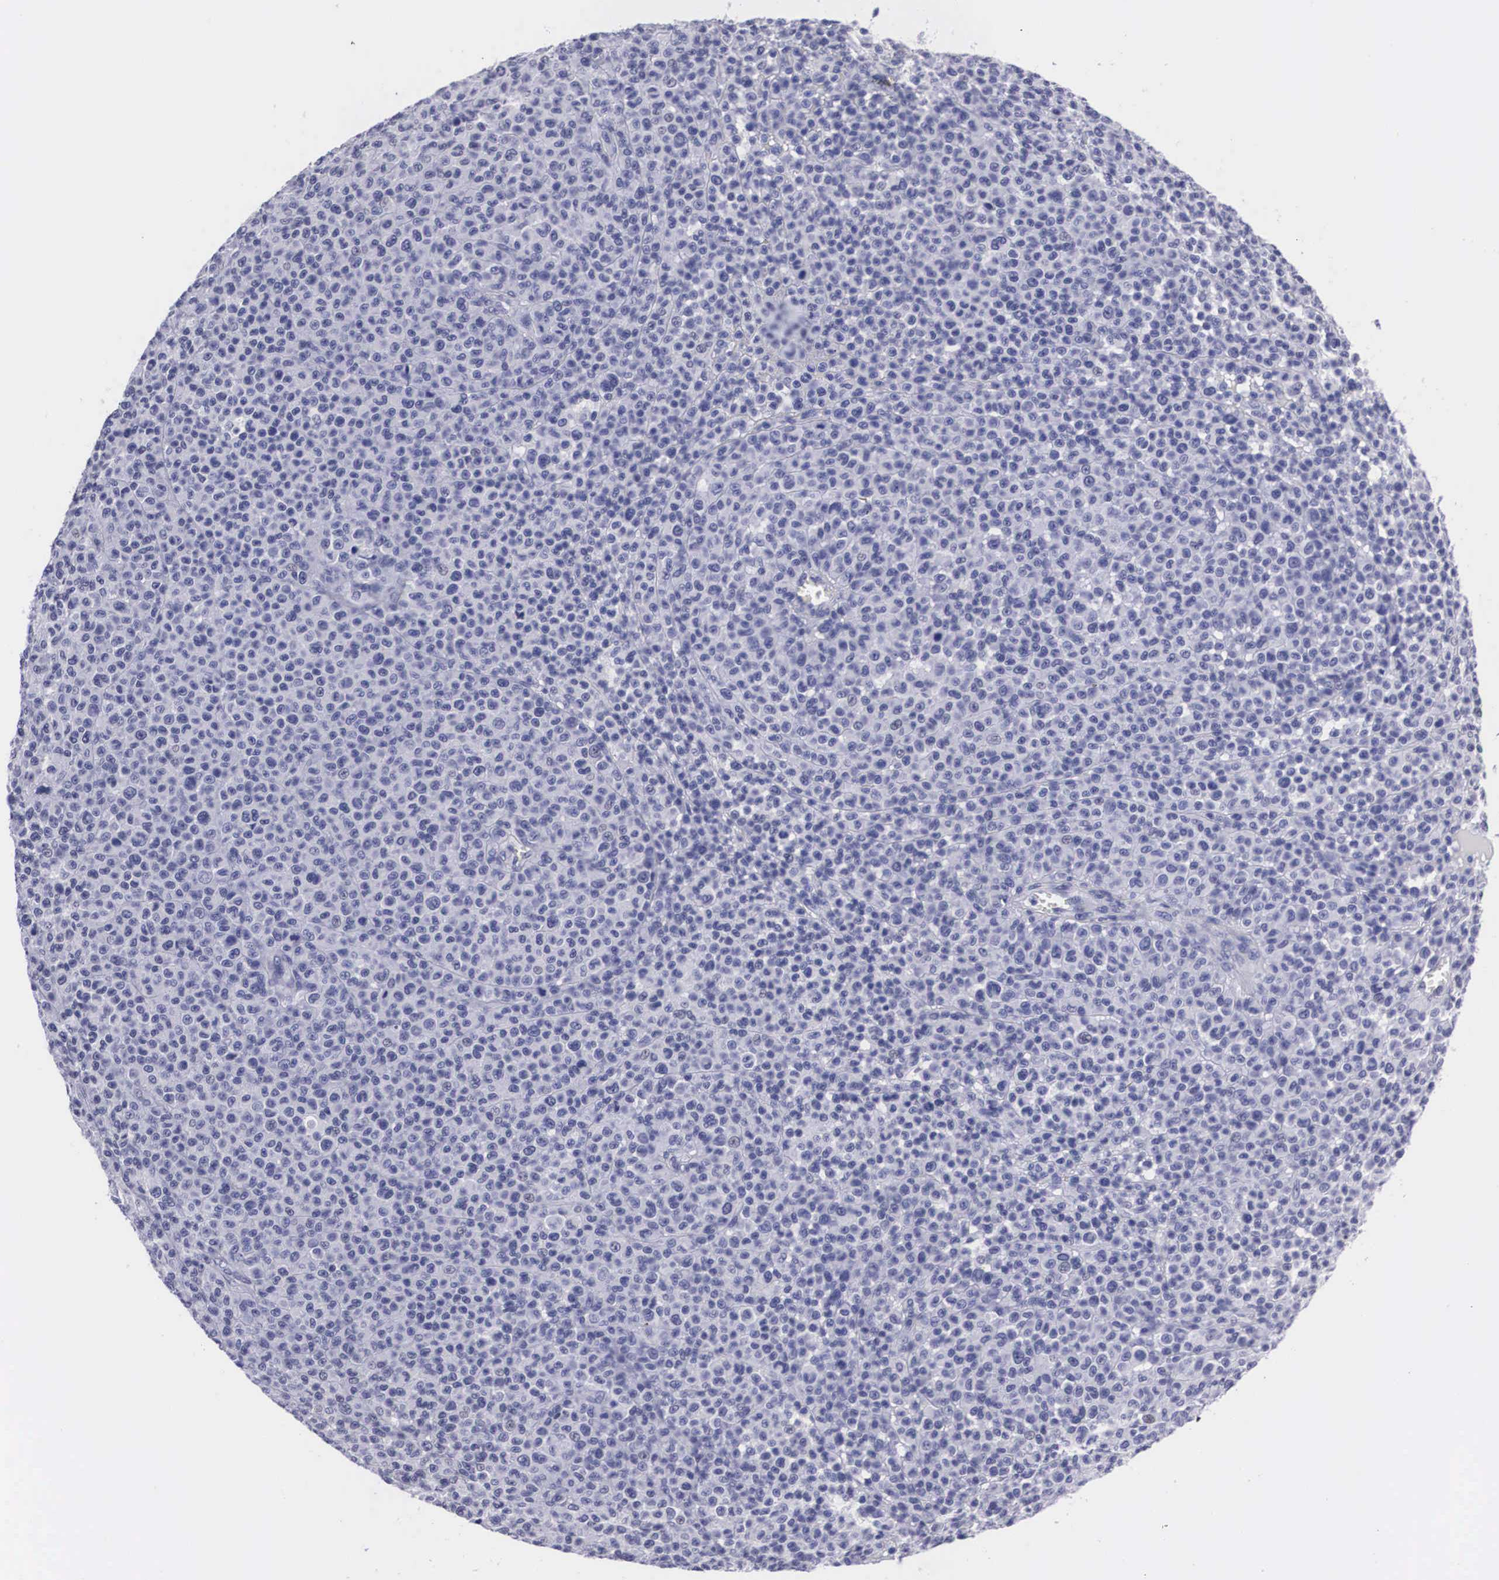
{"staining": {"intensity": "negative", "quantity": "none", "location": "none"}, "tissue": "melanoma", "cell_type": "Tumor cells", "image_type": "cancer", "snomed": [{"axis": "morphology", "description": "Malignant melanoma, Metastatic site"}, {"axis": "topography", "description": "Skin"}], "caption": "Tumor cells show no significant protein positivity in malignant melanoma (metastatic site).", "gene": "C22orf31", "patient": {"sex": "male", "age": 32}}